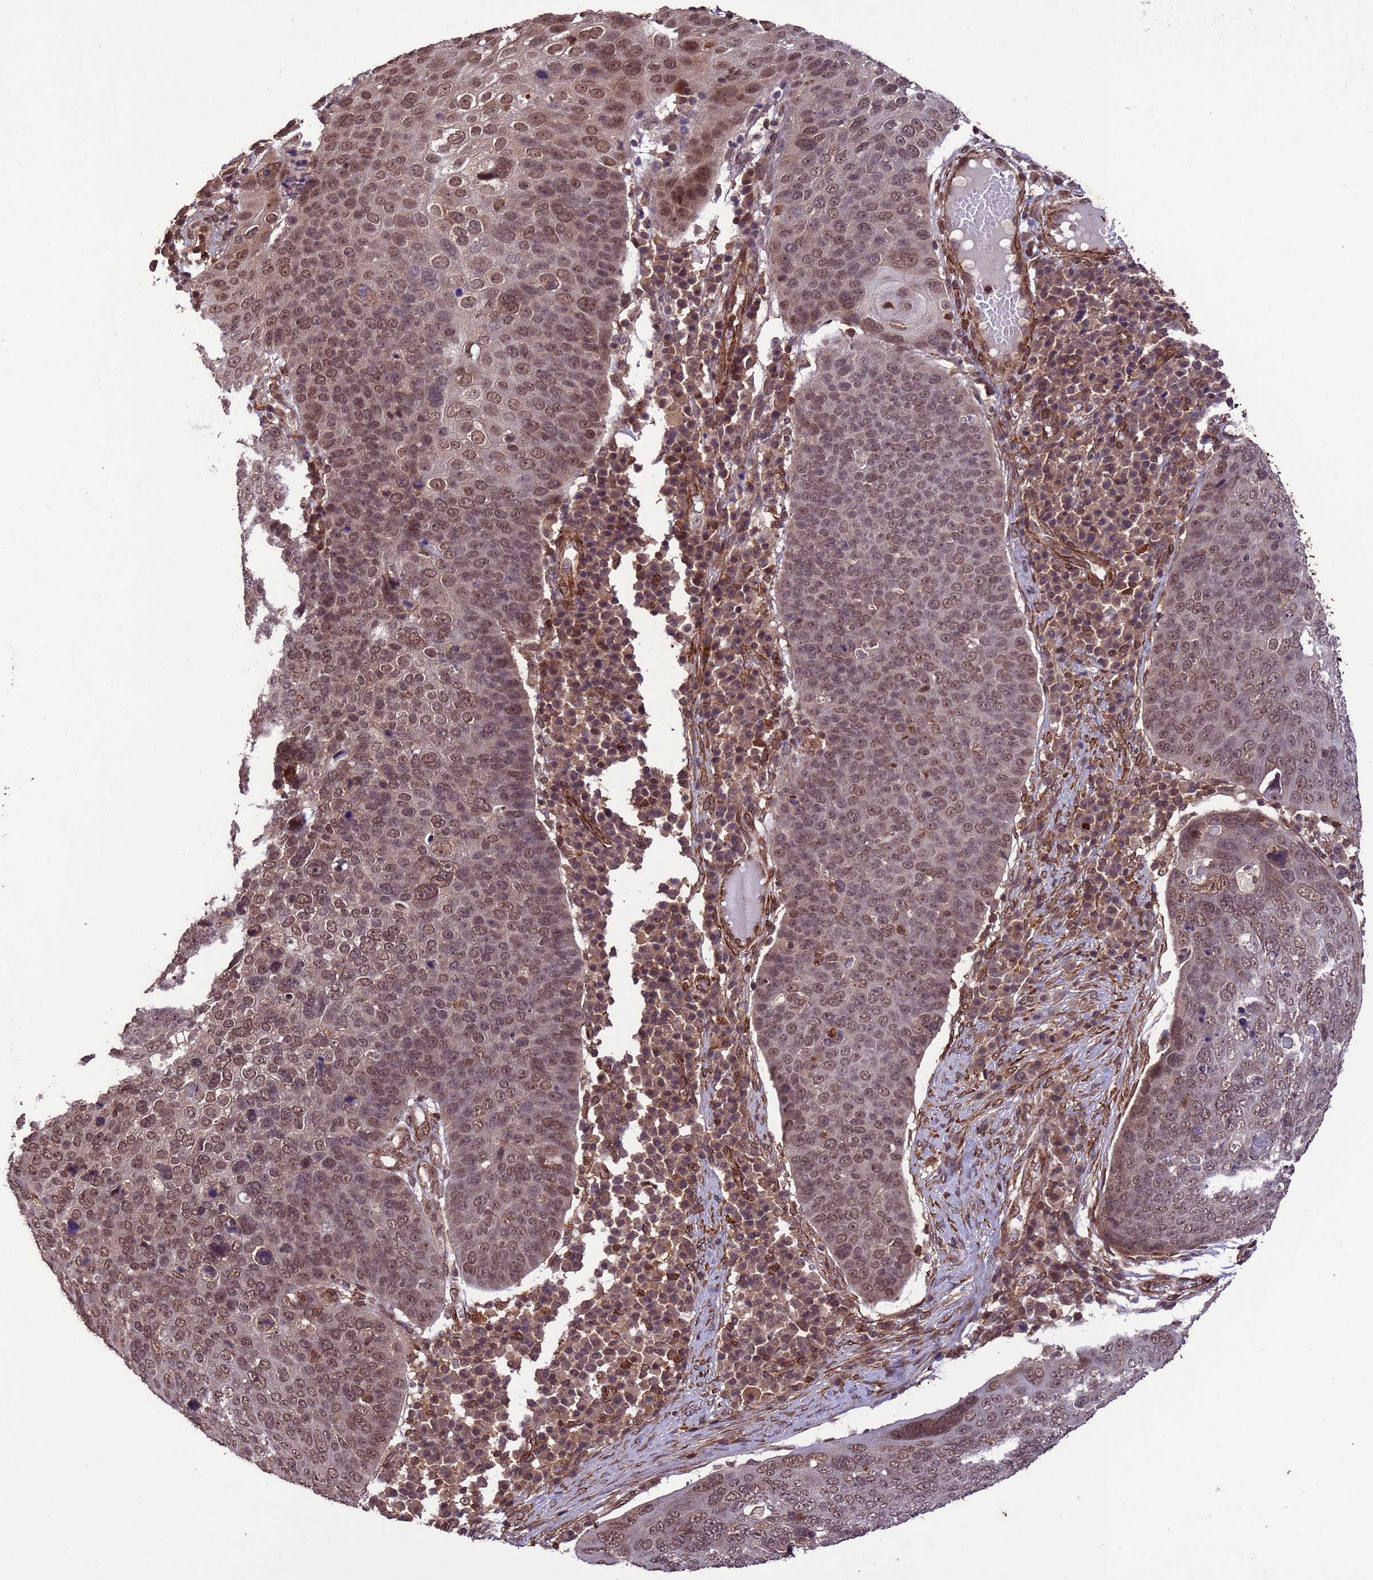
{"staining": {"intensity": "moderate", "quantity": ">75%", "location": "nuclear"}, "tissue": "skin cancer", "cell_type": "Tumor cells", "image_type": "cancer", "snomed": [{"axis": "morphology", "description": "Squamous cell carcinoma, NOS"}, {"axis": "topography", "description": "Skin"}], "caption": "Immunohistochemistry of human squamous cell carcinoma (skin) shows medium levels of moderate nuclear expression in approximately >75% of tumor cells.", "gene": "VSTM4", "patient": {"sex": "male", "age": 71}}